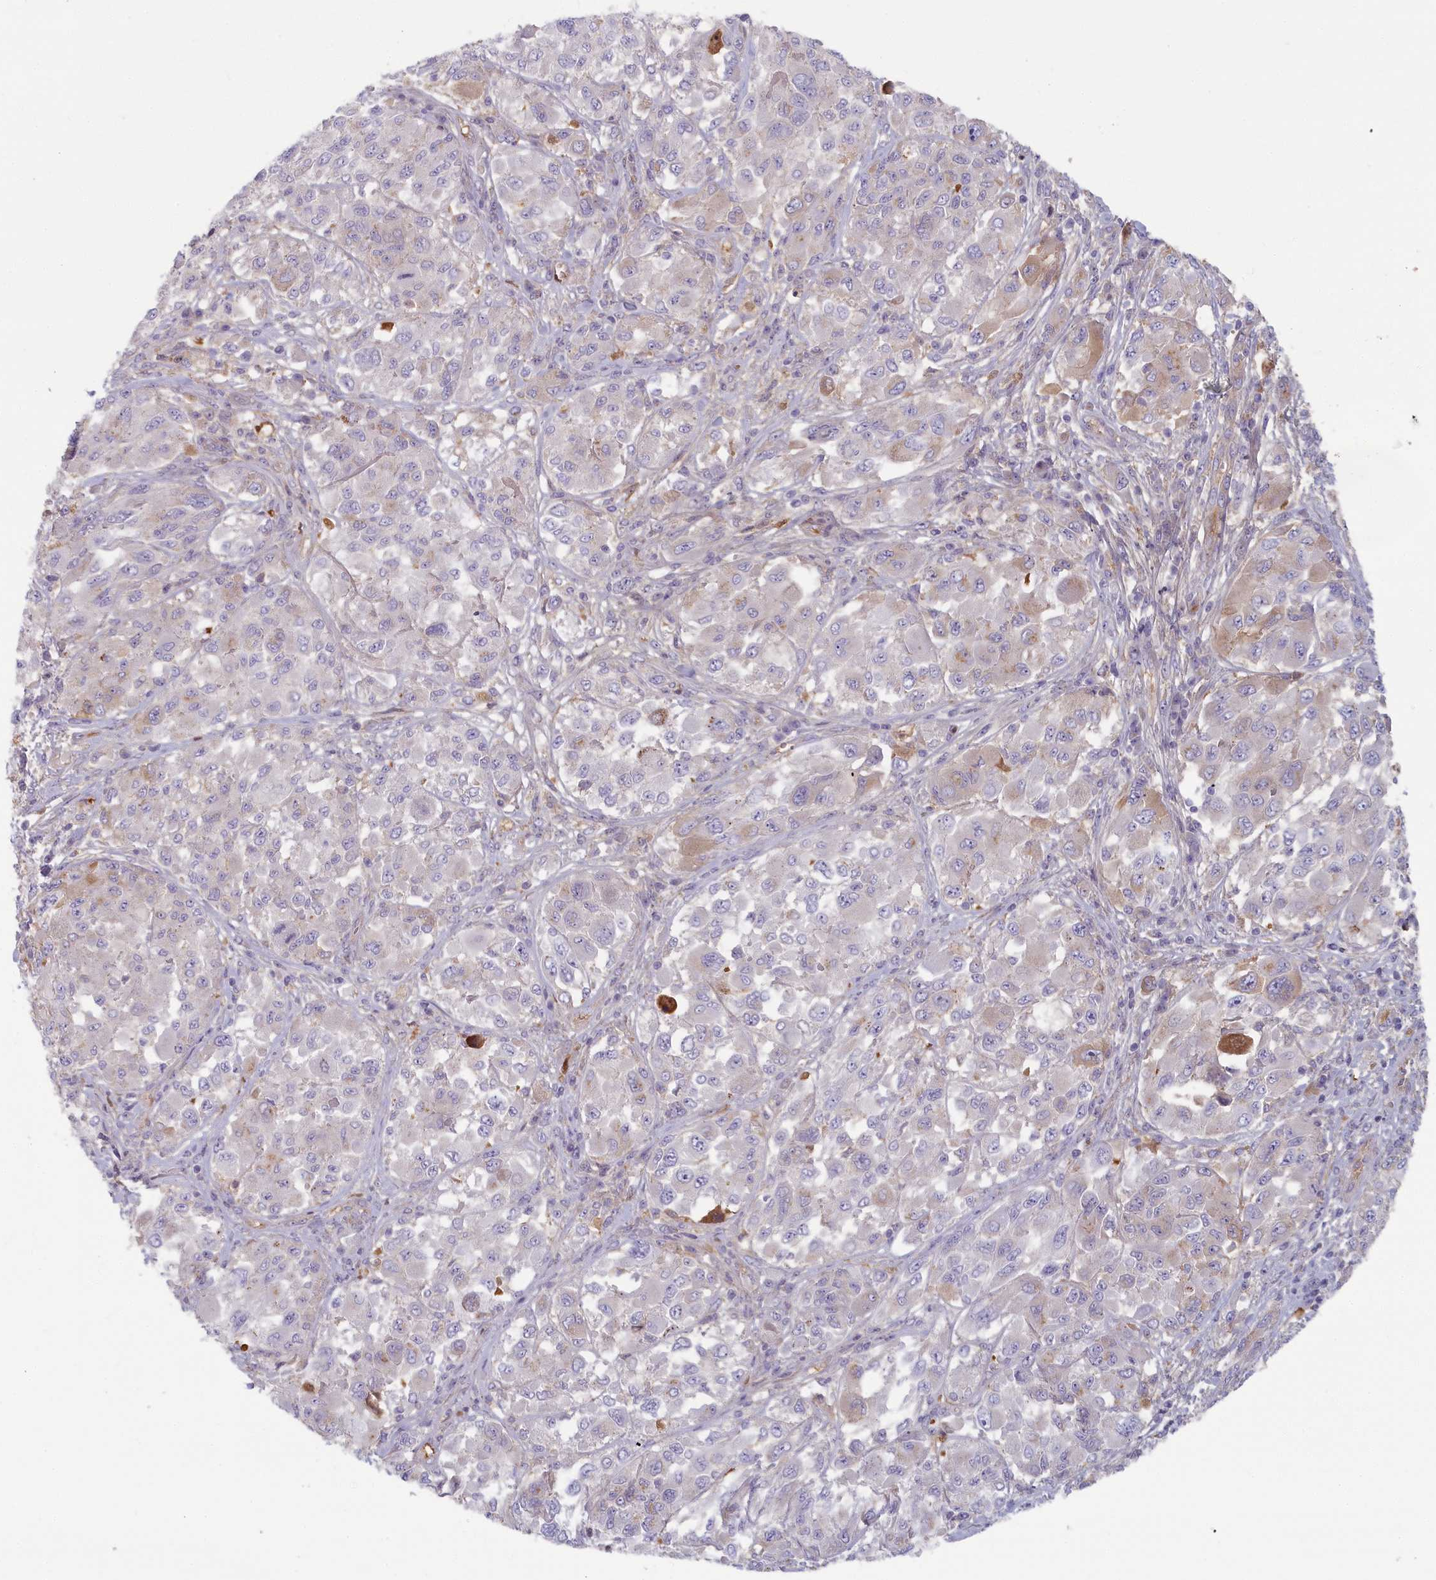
{"staining": {"intensity": "negative", "quantity": "none", "location": "none"}, "tissue": "melanoma", "cell_type": "Tumor cells", "image_type": "cancer", "snomed": [{"axis": "morphology", "description": "Malignant melanoma, NOS"}, {"axis": "topography", "description": "Skin"}], "caption": "An immunohistochemistry micrograph of melanoma is shown. There is no staining in tumor cells of melanoma.", "gene": "STX16", "patient": {"sex": "female", "age": 91}}